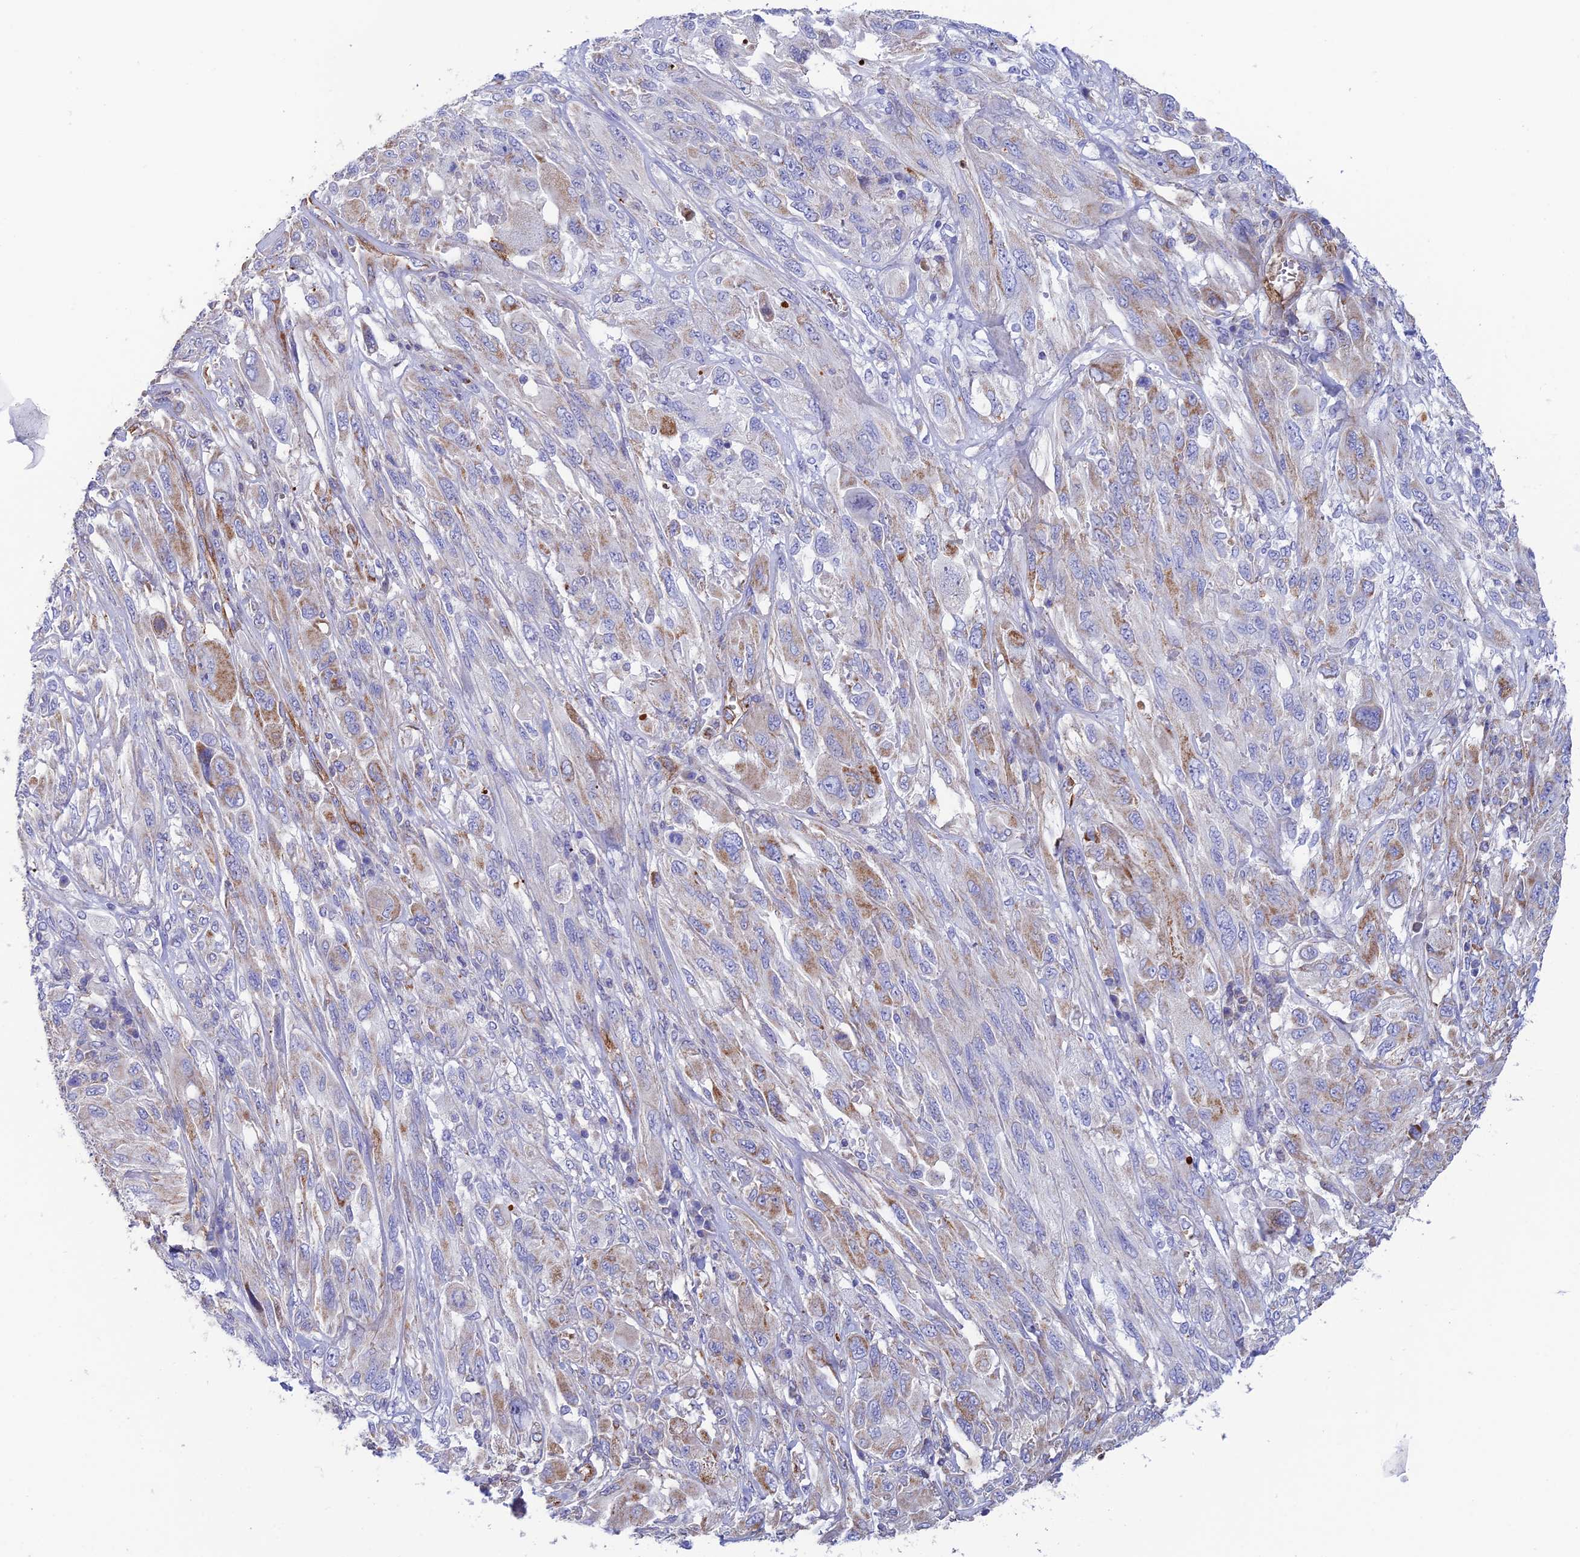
{"staining": {"intensity": "moderate", "quantity": "<25%", "location": "cytoplasmic/membranous"}, "tissue": "melanoma", "cell_type": "Tumor cells", "image_type": "cancer", "snomed": [{"axis": "morphology", "description": "Malignant melanoma, NOS"}, {"axis": "topography", "description": "Skin"}], "caption": "Immunohistochemistry (IHC) (DAB) staining of human malignant melanoma exhibits moderate cytoplasmic/membranous protein staining in about <25% of tumor cells.", "gene": "CSPG4", "patient": {"sex": "female", "age": 91}}